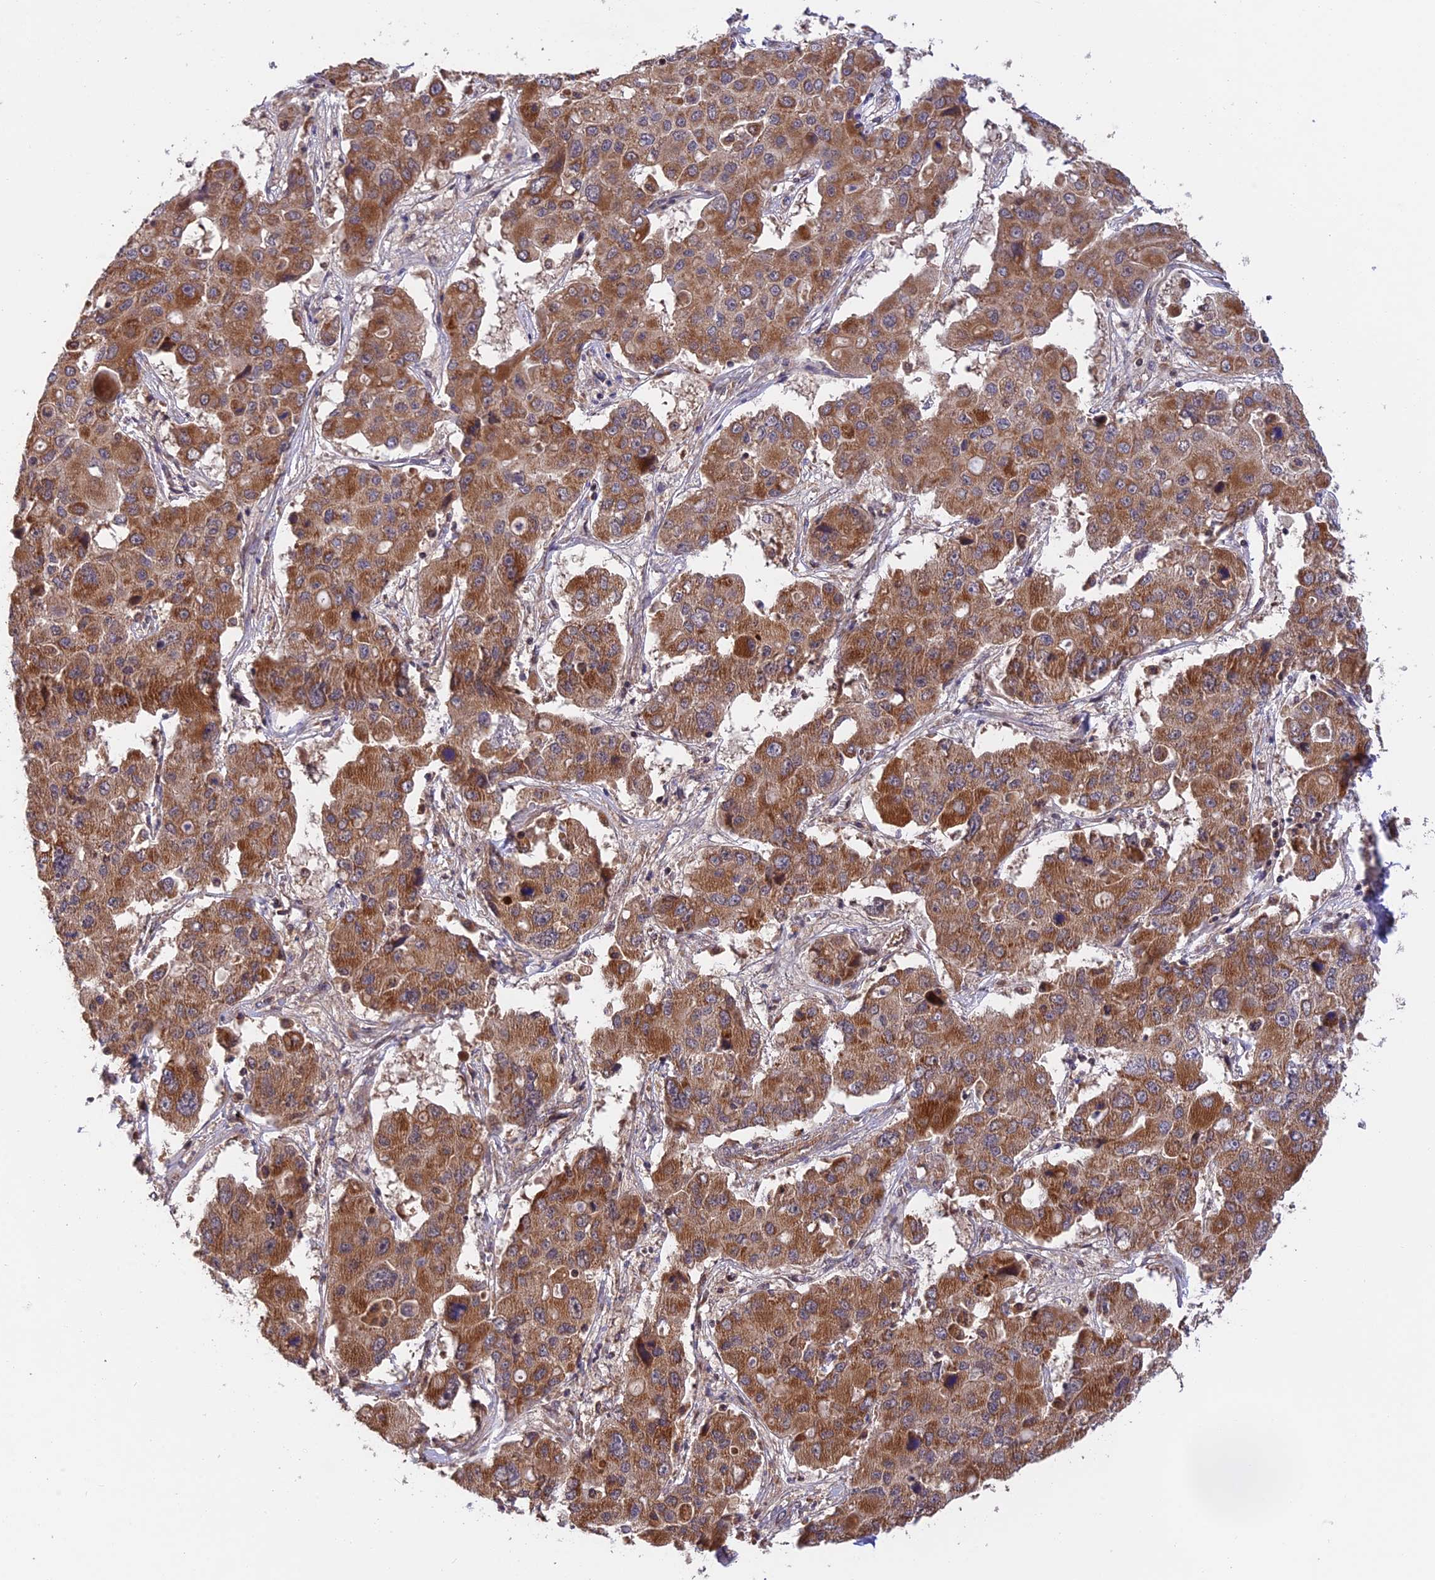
{"staining": {"intensity": "moderate", "quantity": "25%-75%", "location": "cytoplasmic/membranous"}, "tissue": "liver cancer", "cell_type": "Tumor cells", "image_type": "cancer", "snomed": [{"axis": "morphology", "description": "Cholangiocarcinoma"}, {"axis": "topography", "description": "Liver"}], "caption": "Liver cancer (cholangiocarcinoma) tissue reveals moderate cytoplasmic/membranous staining in approximately 25%-75% of tumor cells", "gene": "MNS1", "patient": {"sex": "male", "age": 67}}